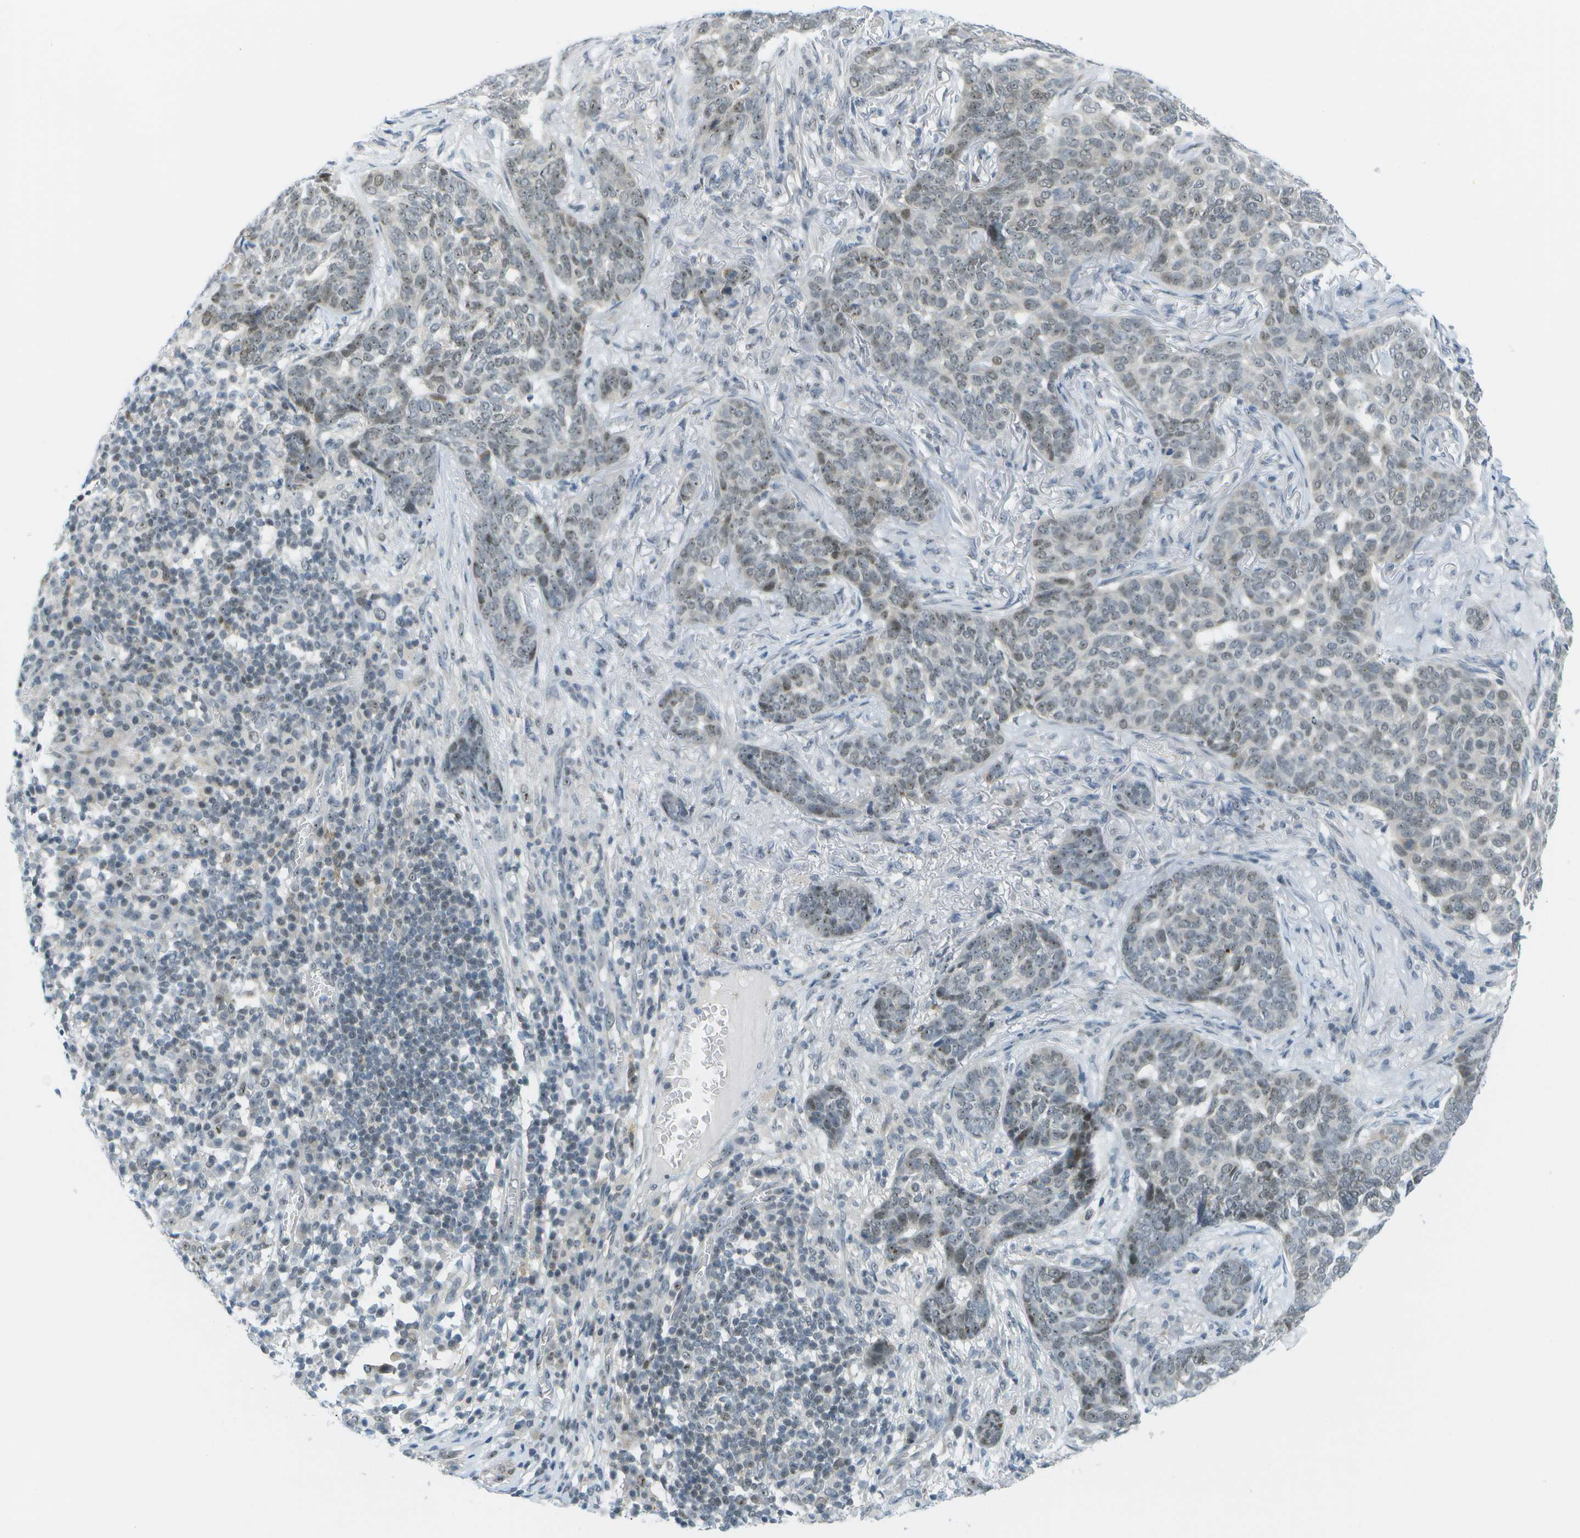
{"staining": {"intensity": "weak", "quantity": "<25%", "location": "nuclear"}, "tissue": "skin cancer", "cell_type": "Tumor cells", "image_type": "cancer", "snomed": [{"axis": "morphology", "description": "Basal cell carcinoma"}, {"axis": "topography", "description": "Skin"}], "caption": "IHC photomicrograph of neoplastic tissue: skin basal cell carcinoma stained with DAB demonstrates no significant protein staining in tumor cells.", "gene": "PITHD1", "patient": {"sex": "male", "age": 85}}